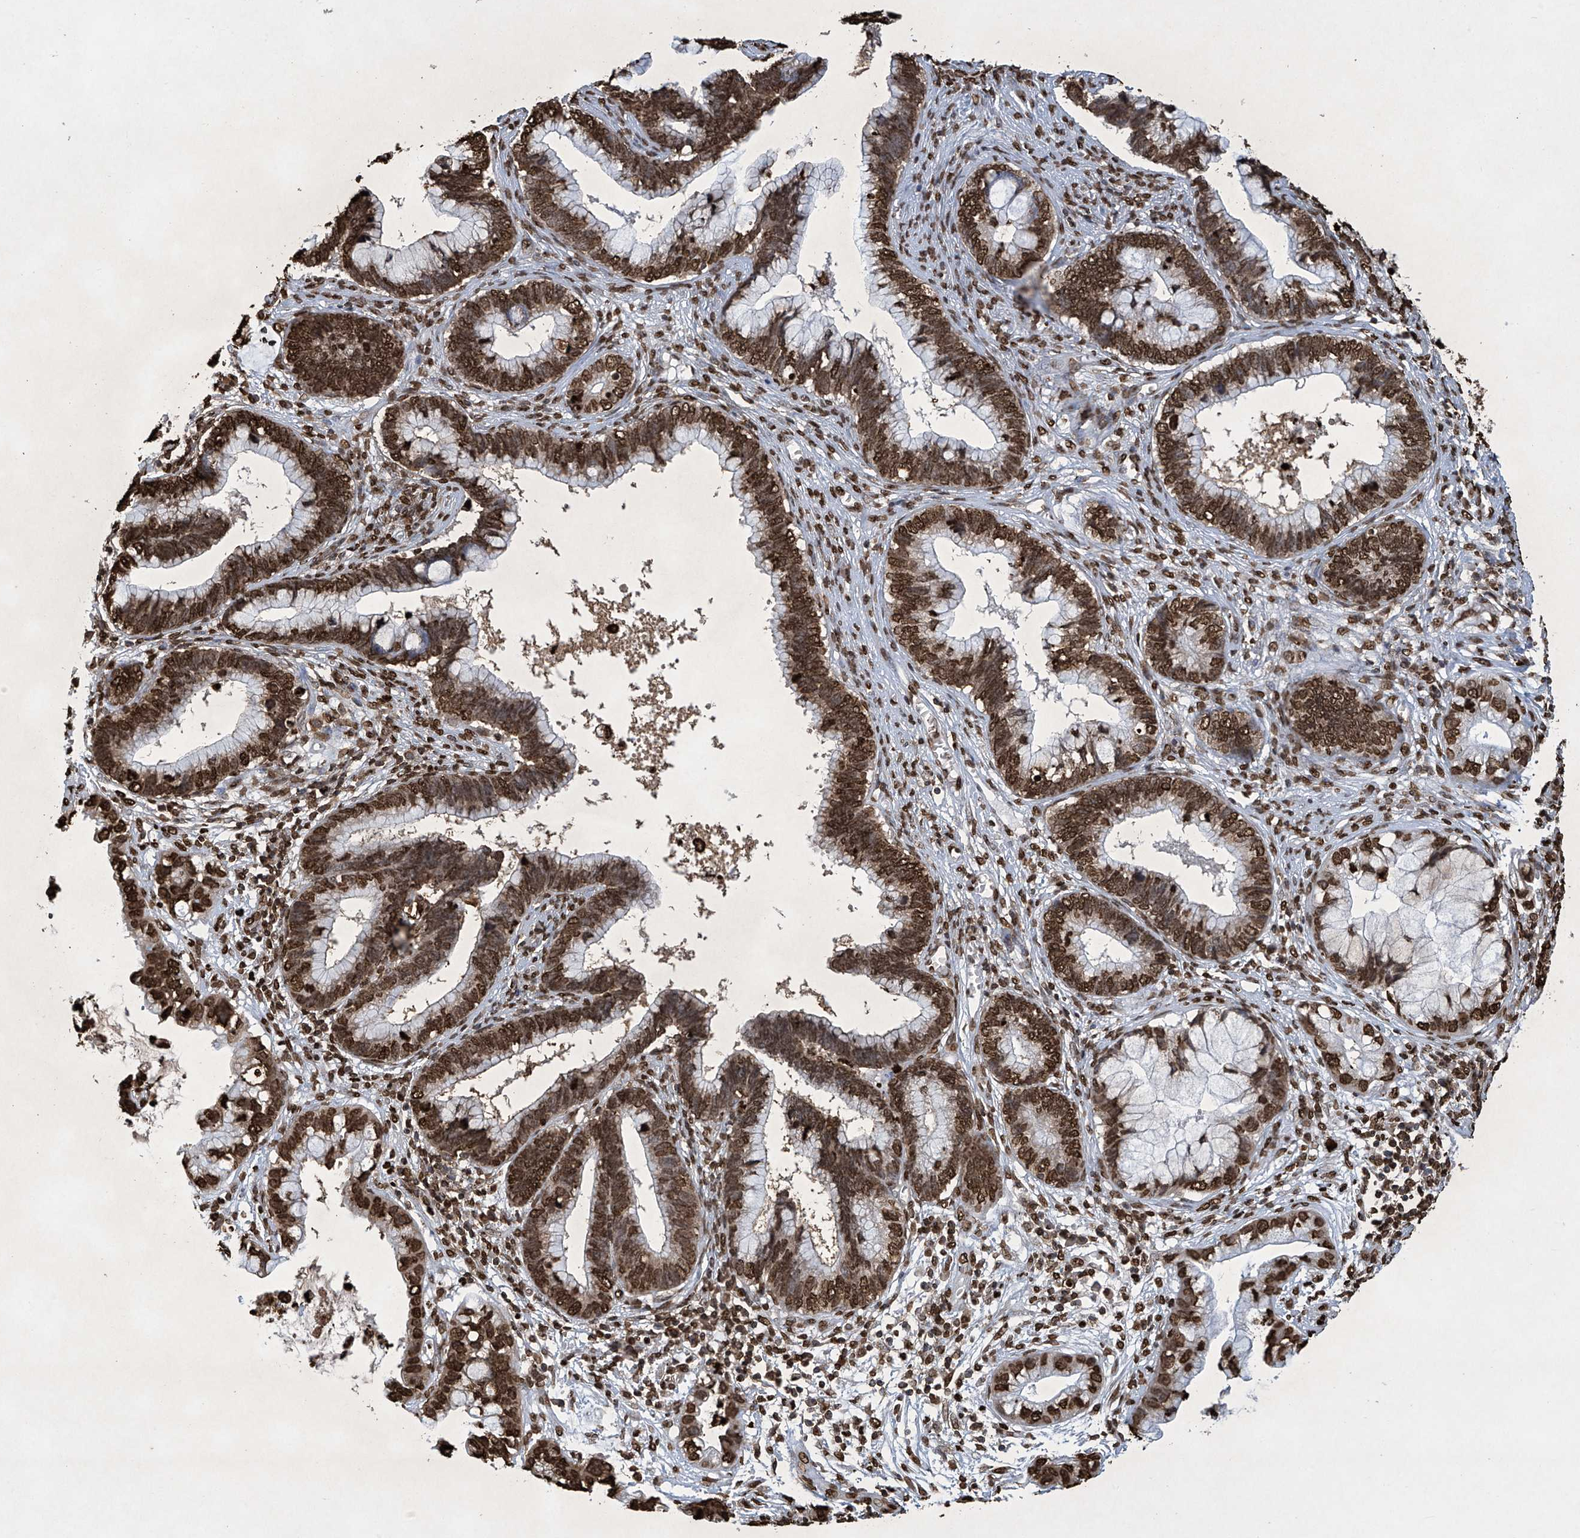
{"staining": {"intensity": "strong", "quantity": ">75%", "location": "nuclear"}, "tissue": "cervical cancer", "cell_type": "Tumor cells", "image_type": "cancer", "snomed": [{"axis": "morphology", "description": "Adenocarcinoma, NOS"}, {"axis": "topography", "description": "Cervix"}], "caption": "Human adenocarcinoma (cervical) stained with a protein marker reveals strong staining in tumor cells.", "gene": "H3-3A", "patient": {"sex": "female", "age": 44}}